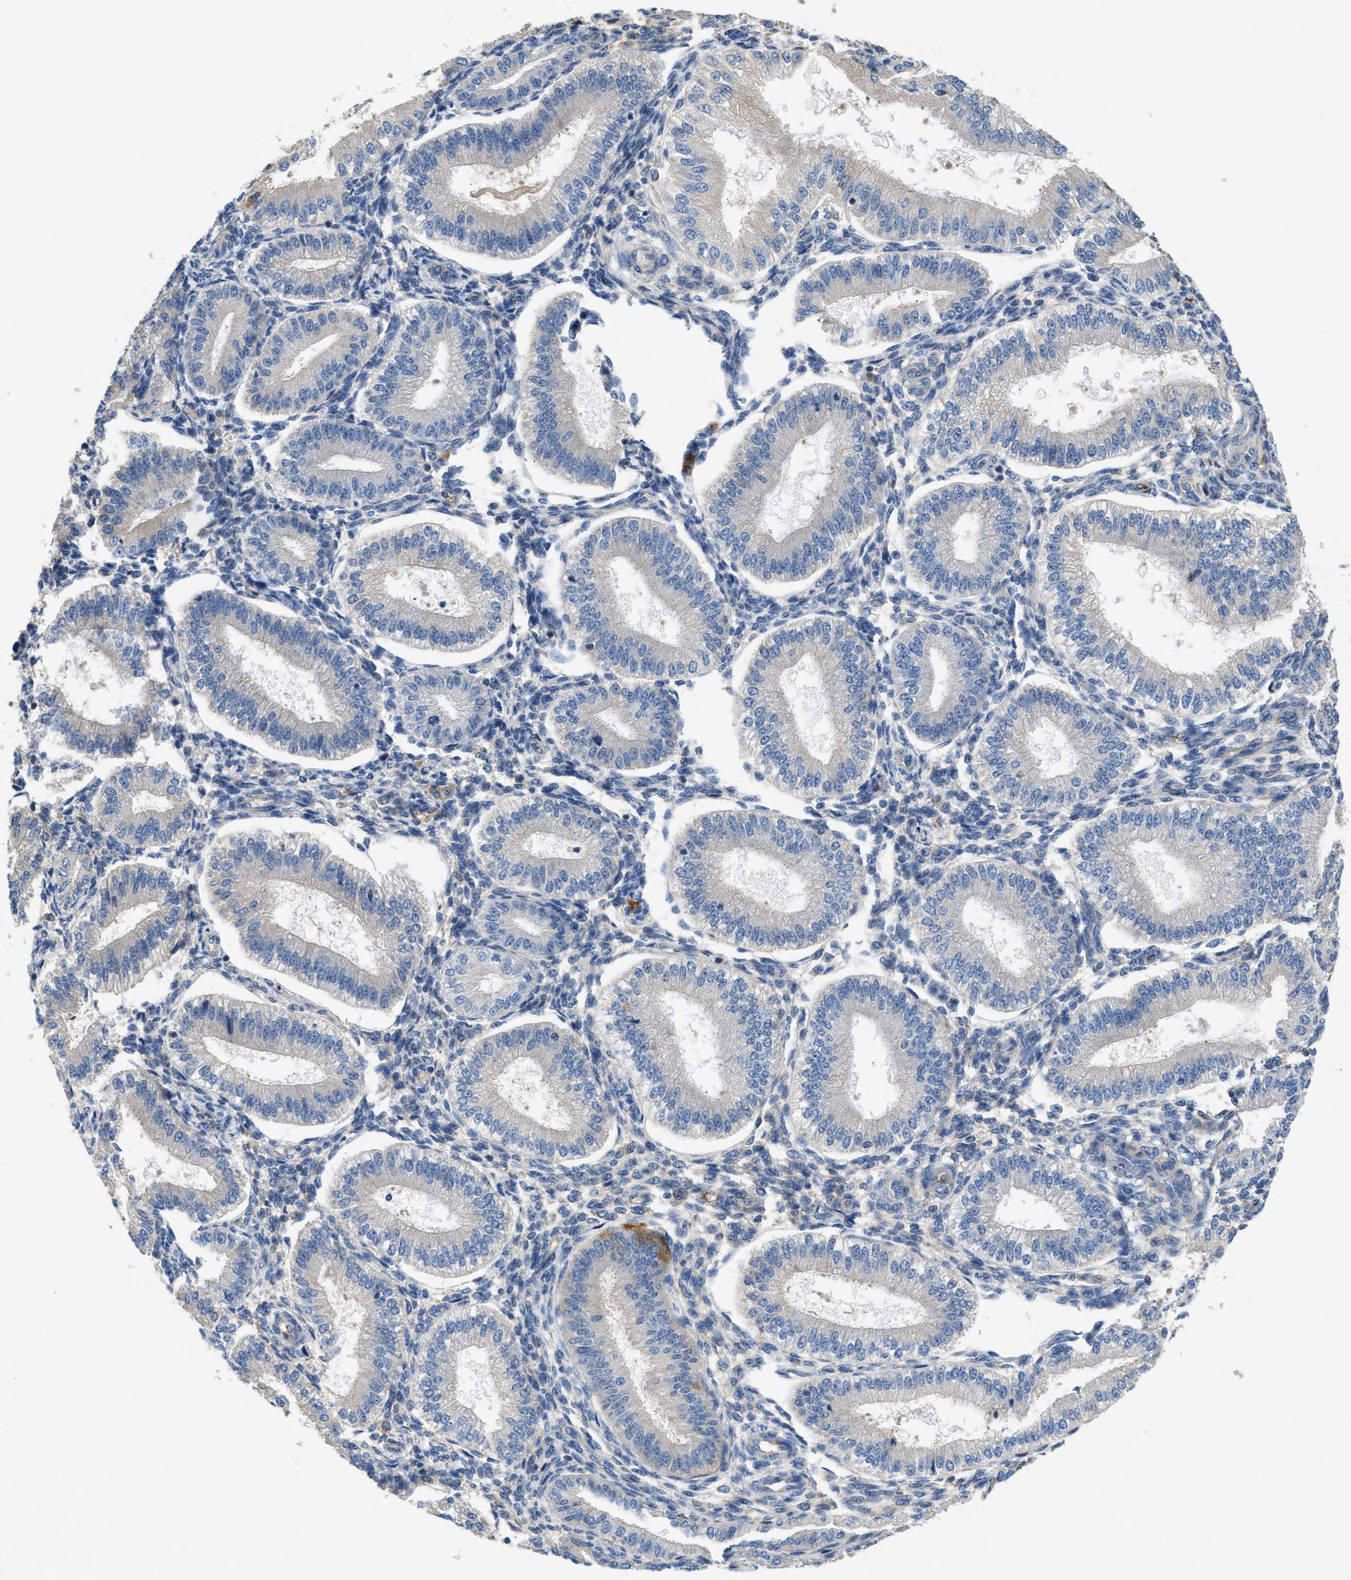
{"staining": {"intensity": "negative", "quantity": "none", "location": "none"}, "tissue": "endometrium", "cell_type": "Cells in endometrial stroma", "image_type": "normal", "snomed": [{"axis": "morphology", "description": "Normal tissue, NOS"}, {"axis": "topography", "description": "Endometrium"}], "caption": "Endometrium was stained to show a protein in brown. There is no significant staining in cells in endometrial stroma. (IHC, brightfield microscopy, high magnification).", "gene": "C1S", "patient": {"sex": "female", "age": 39}}